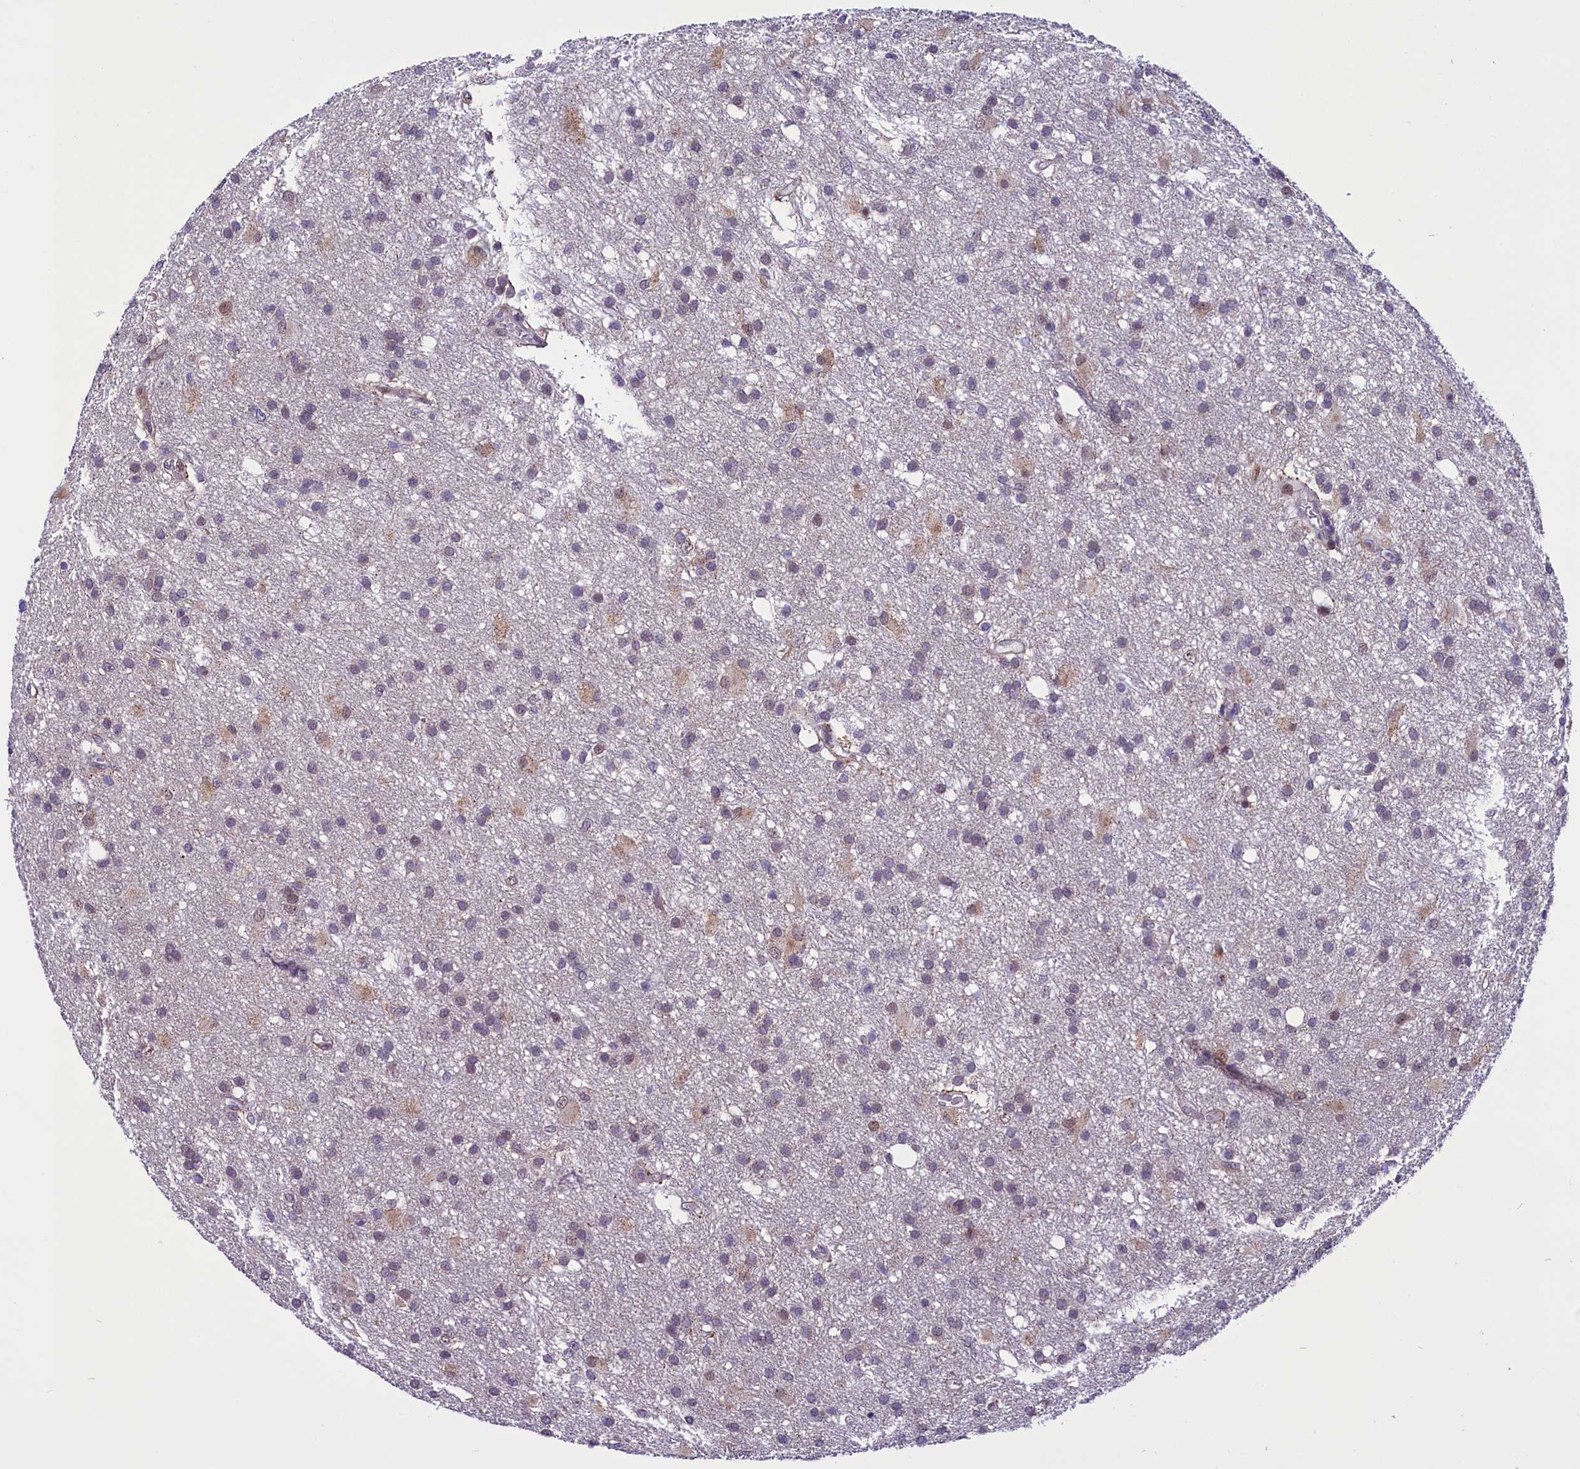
{"staining": {"intensity": "negative", "quantity": "none", "location": "none"}, "tissue": "glioma", "cell_type": "Tumor cells", "image_type": "cancer", "snomed": [{"axis": "morphology", "description": "Glioma, malignant, High grade"}, {"axis": "topography", "description": "Brain"}], "caption": "Protein analysis of high-grade glioma (malignant) displays no significant staining in tumor cells.", "gene": "CCDC106", "patient": {"sex": "male", "age": 77}}